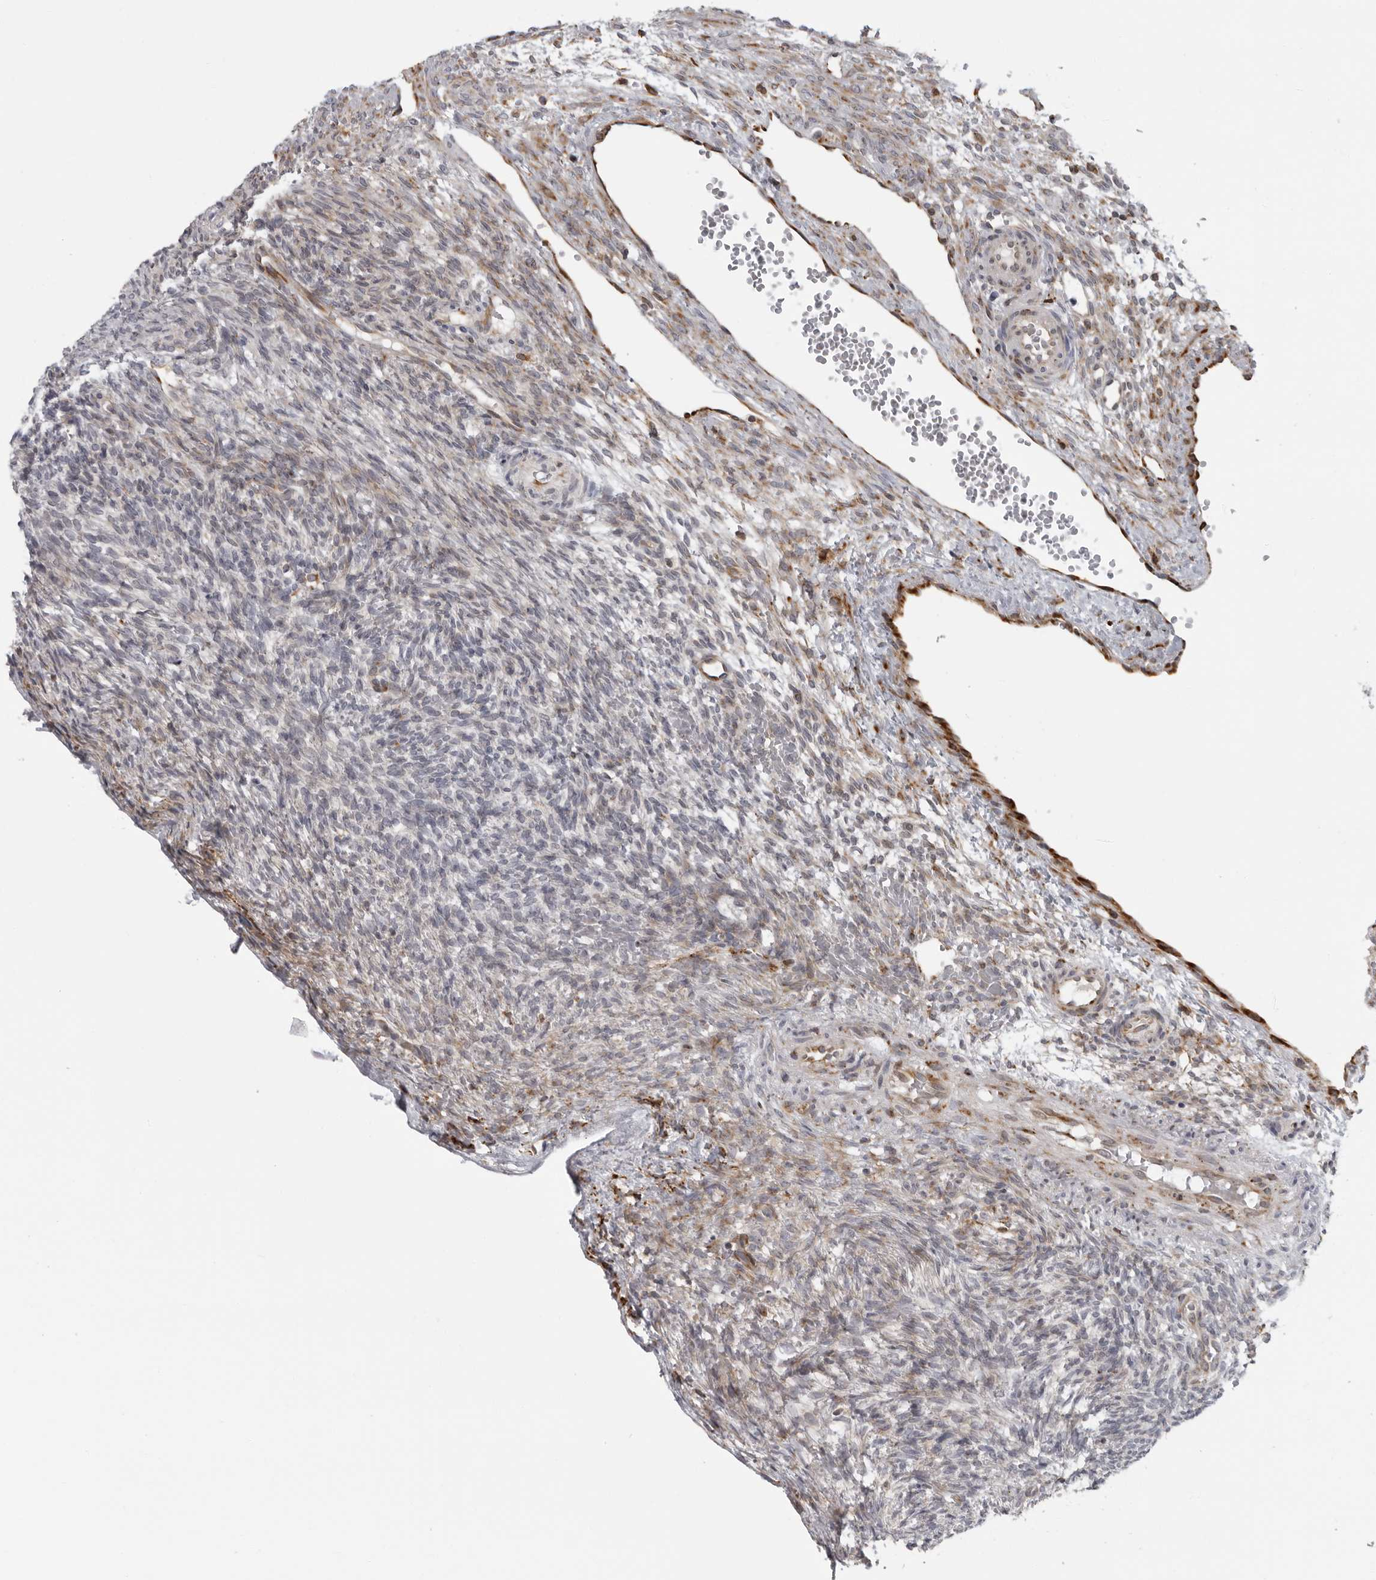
{"staining": {"intensity": "weak", "quantity": "25%-75%", "location": "cytoplasmic/membranous"}, "tissue": "ovary", "cell_type": "Ovarian stroma cells", "image_type": "normal", "snomed": [{"axis": "morphology", "description": "Normal tissue, NOS"}, {"axis": "topography", "description": "Ovary"}], "caption": "Immunohistochemical staining of unremarkable ovary displays weak cytoplasmic/membranous protein positivity in about 25%-75% of ovarian stroma cells.", "gene": "ALPK2", "patient": {"sex": "female", "age": 34}}